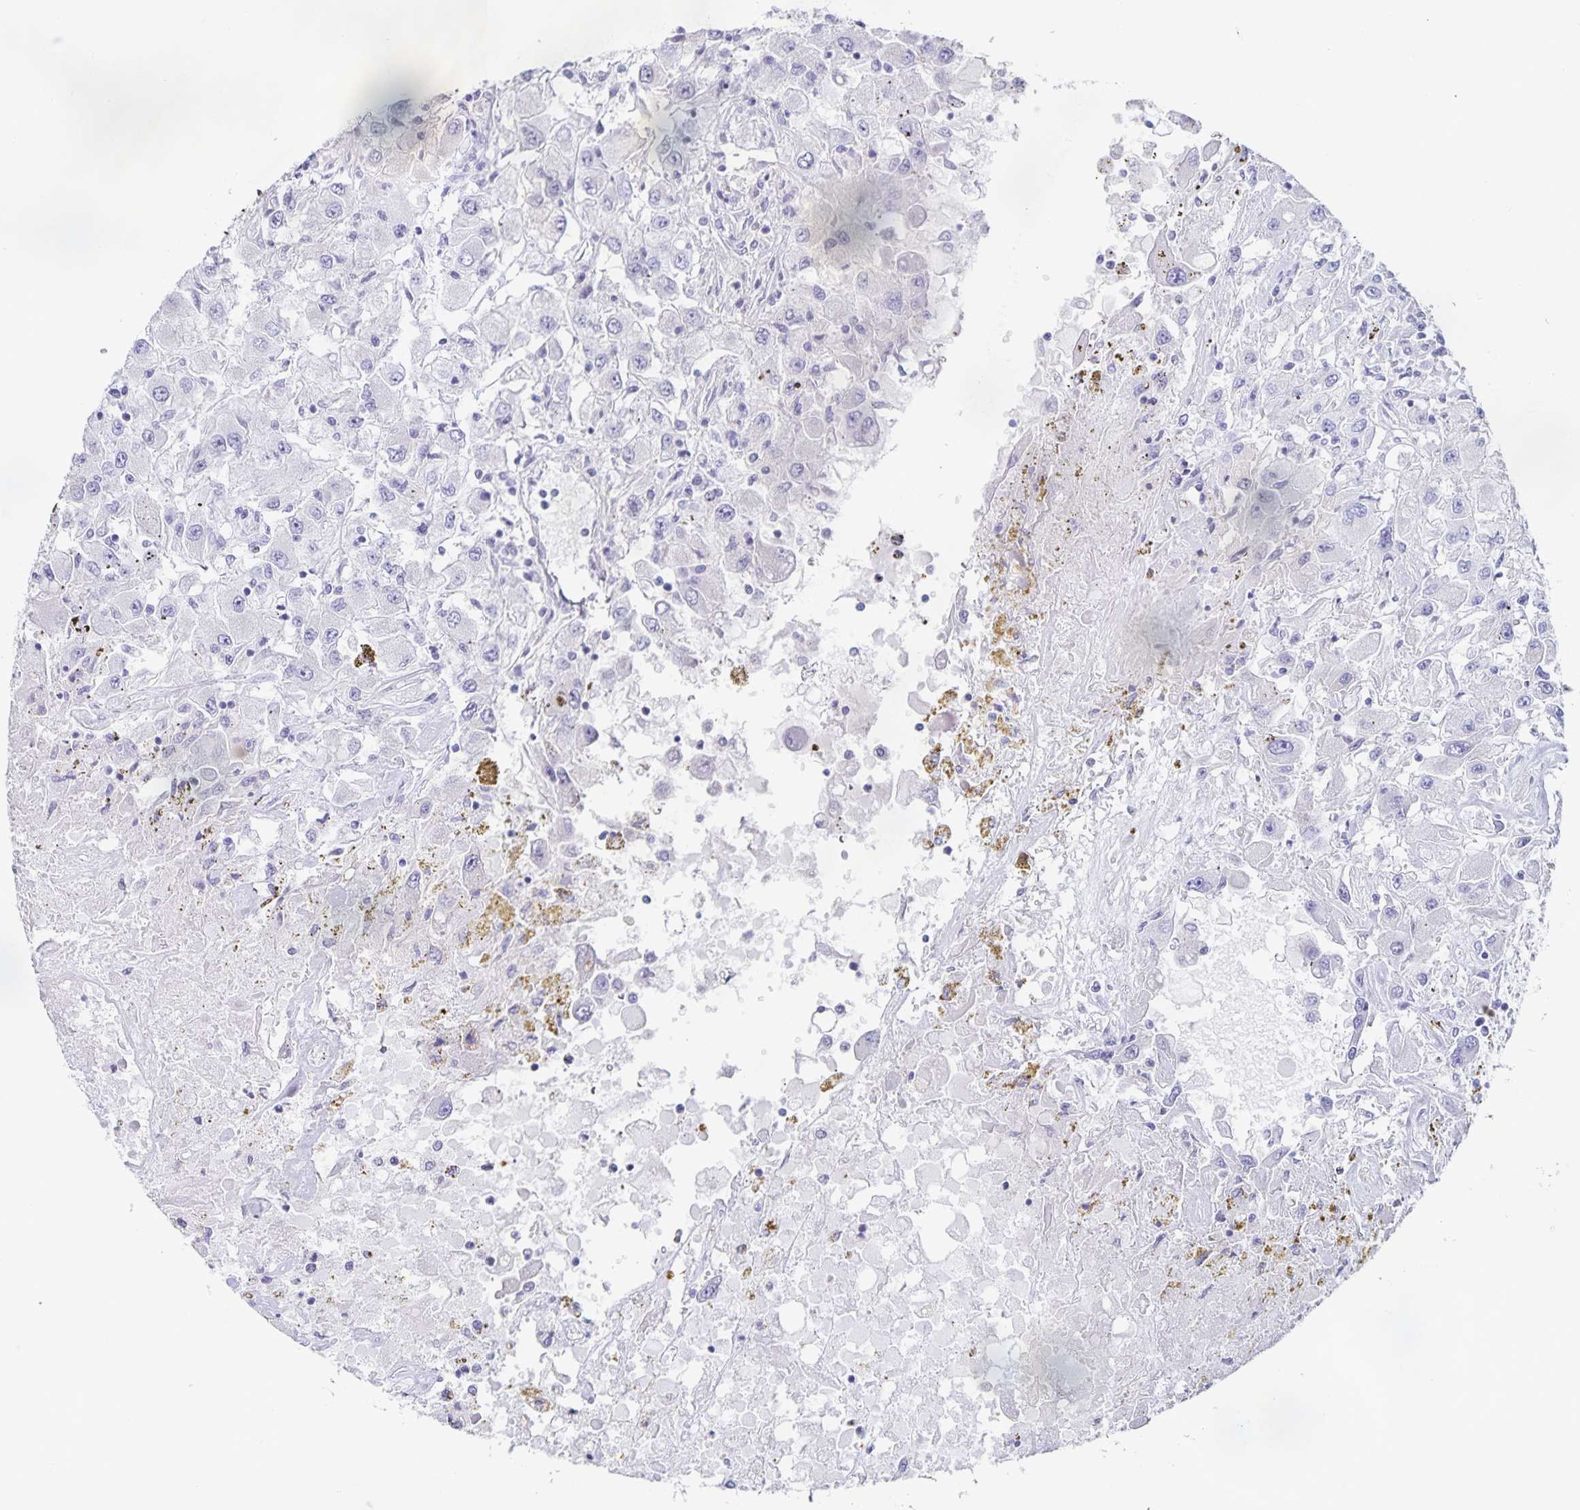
{"staining": {"intensity": "negative", "quantity": "none", "location": "none"}, "tissue": "renal cancer", "cell_type": "Tumor cells", "image_type": "cancer", "snomed": [{"axis": "morphology", "description": "Adenocarcinoma, NOS"}, {"axis": "topography", "description": "Kidney"}], "caption": "There is no significant expression in tumor cells of renal adenocarcinoma.", "gene": "CENPH", "patient": {"sex": "female", "age": 67}}